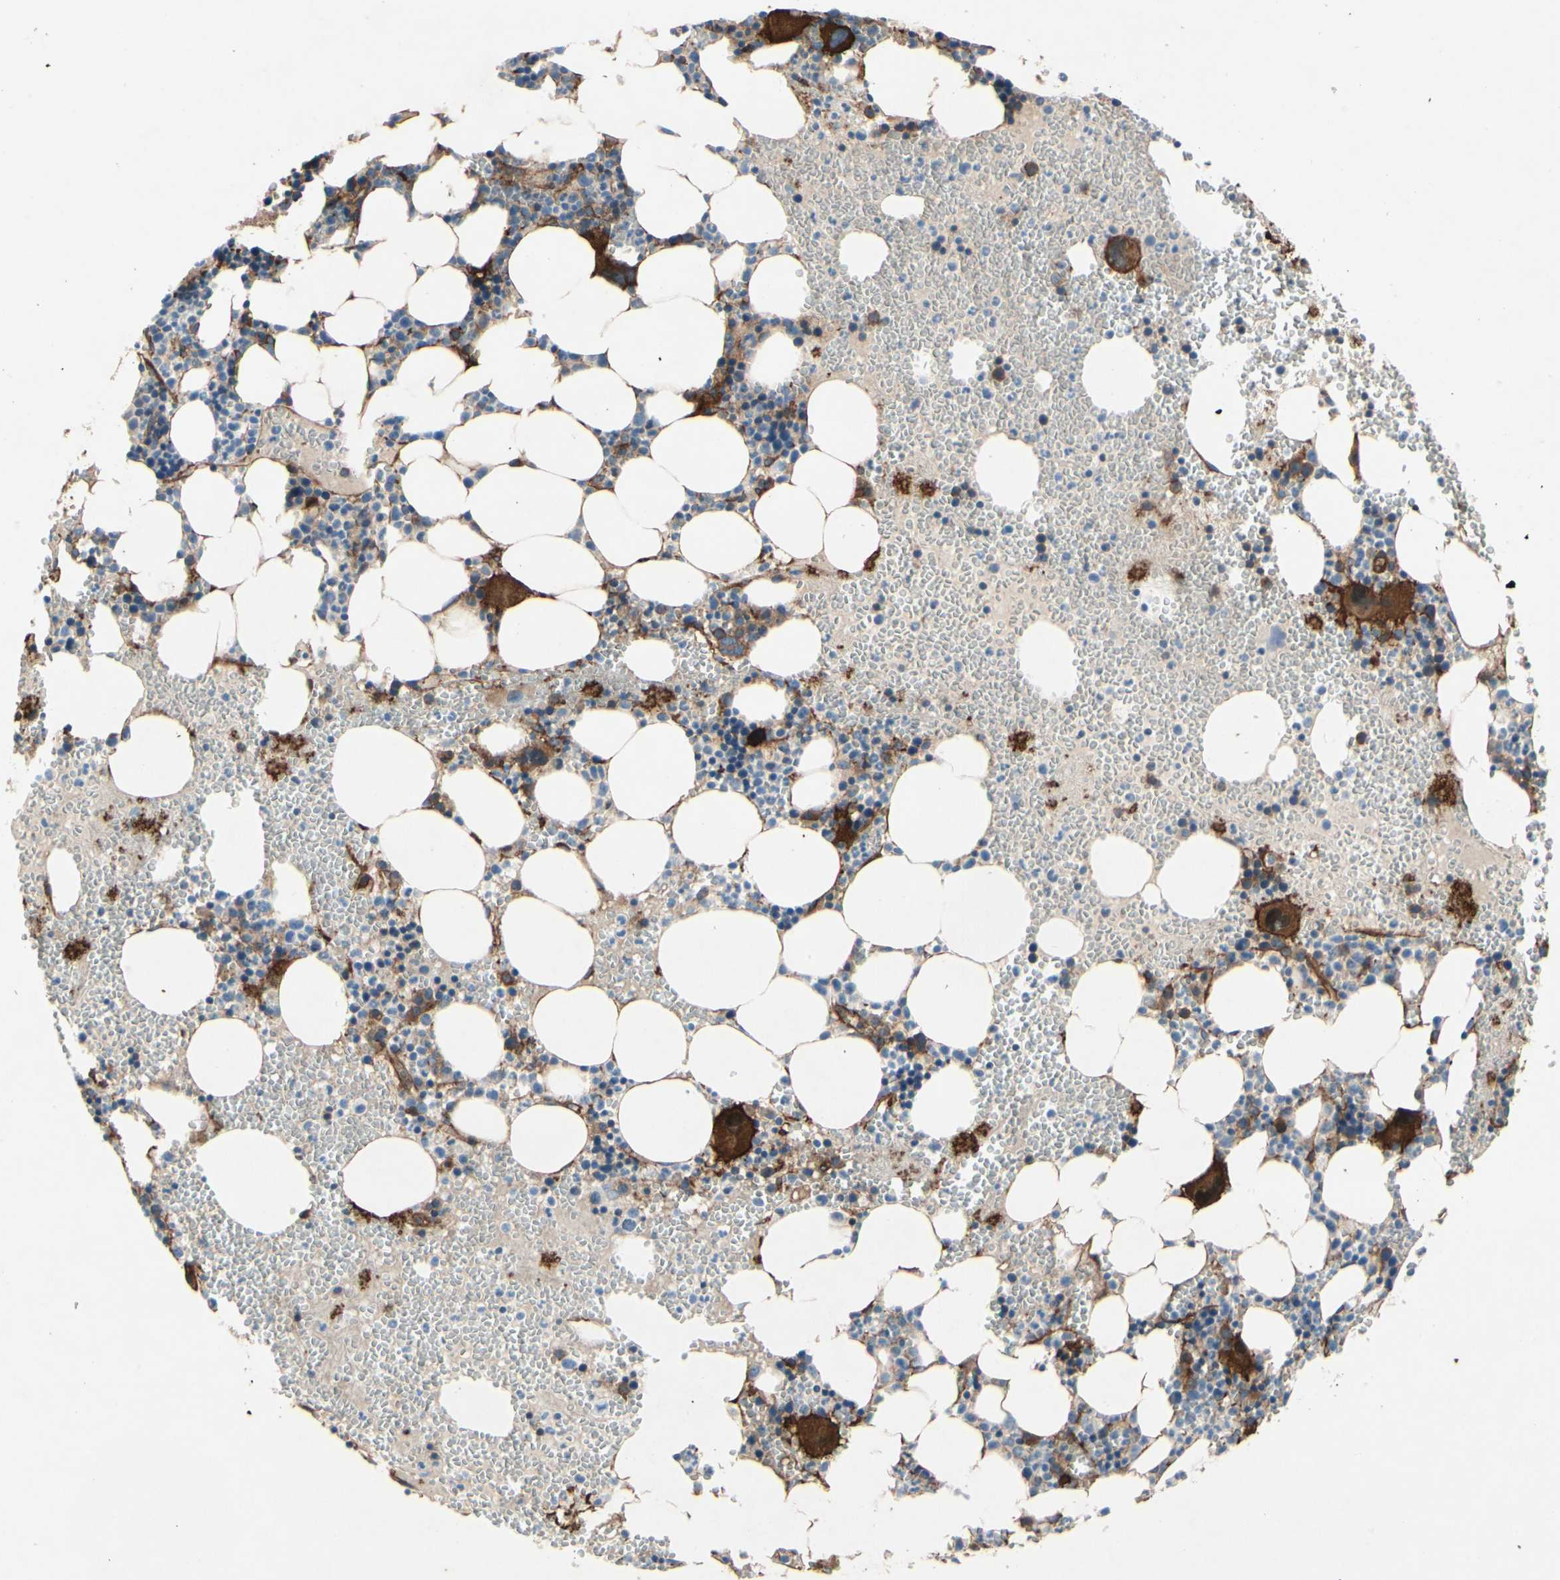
{"staining": {"intensity": "strong", "quantity": "<25%", "location": "cytoplasmic/membranous"}, "tissue": "bone marrow", "cell_type": "Hematopoietic cells", "image_type": "normal", "snomed": [{"axis": "morphology", "description": "Normal tissue, NOS"}, {"axis": "morphology", "description": "Inflammation, NOS"}, {"axis": "topography", "description": "Bone marrow"}], "caption": "Human bone marrow stained with a brown dye demonstrates strong cytoplasmic/membranous positive expression in approximately <25% of hematopoietic cells.", "gene": "CTTNBP2", "patient": {"sex": "female", "age": 76}}